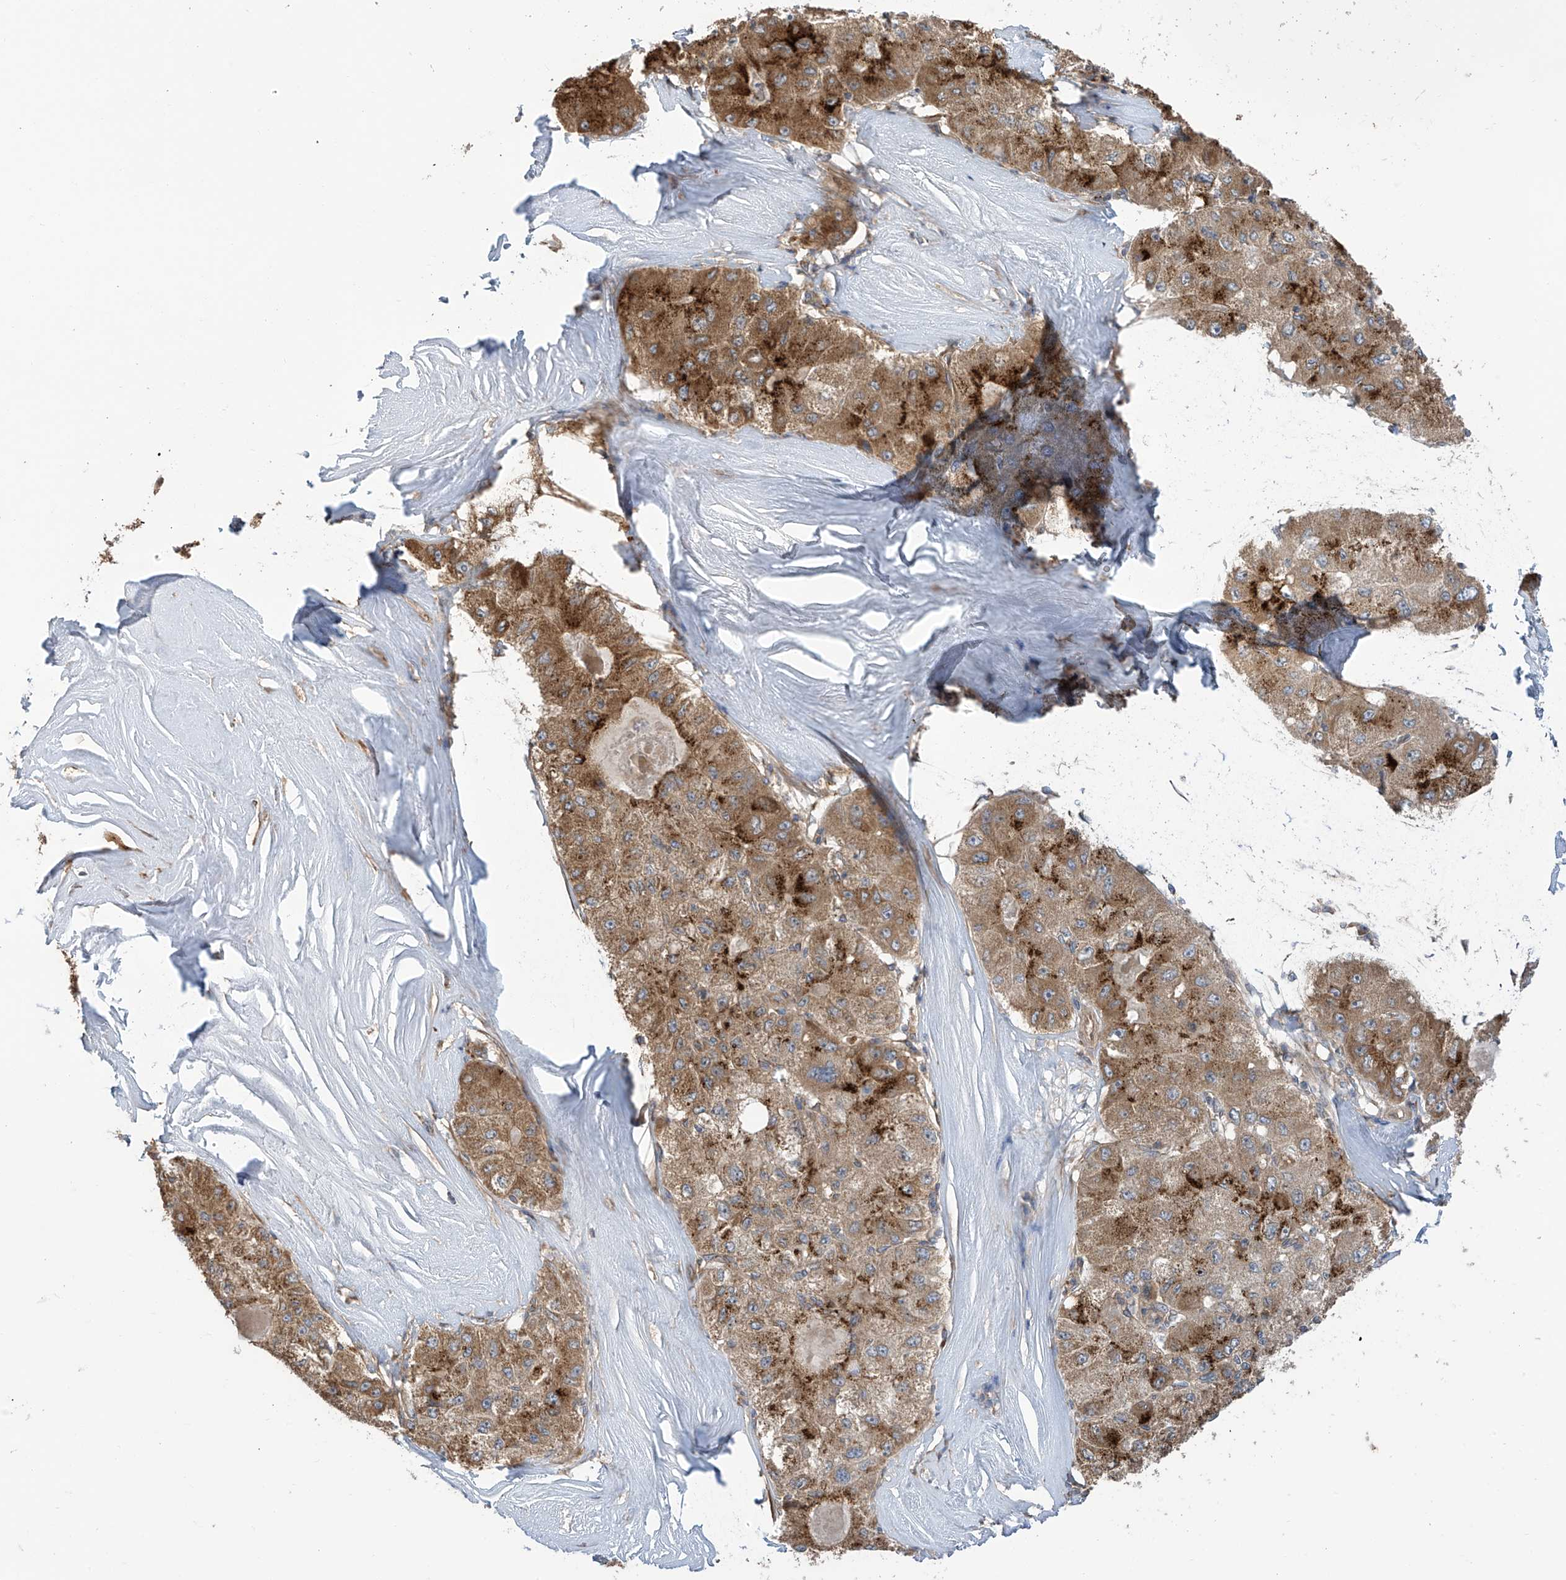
{"staining": {"intensity": "moderate", "quantity": ">75%", "location": "cytoplasmic/membranous"}, "tissue": "liver cancer", "cell_type": "Tumor cells", "image_type": "cancer", "snomed": [{"axis": "morphology", "description": "Carcinoma, Hepatocellular, NOS"}, {"axis": "topography", "description": "Liver"}], "caption": "DAB (3,3'-diaminobenzidine) immunohistochemical staining of hepatocellular carcinoma (liver) displays moderate cytoplasmic/membranous protein positivity in approximately >75% of tumor cells. (Brightfield microscopy of DAB IHC at high magnification).", "gene": "PNPT1", "patient": {"sex": "male", "age": 80}}